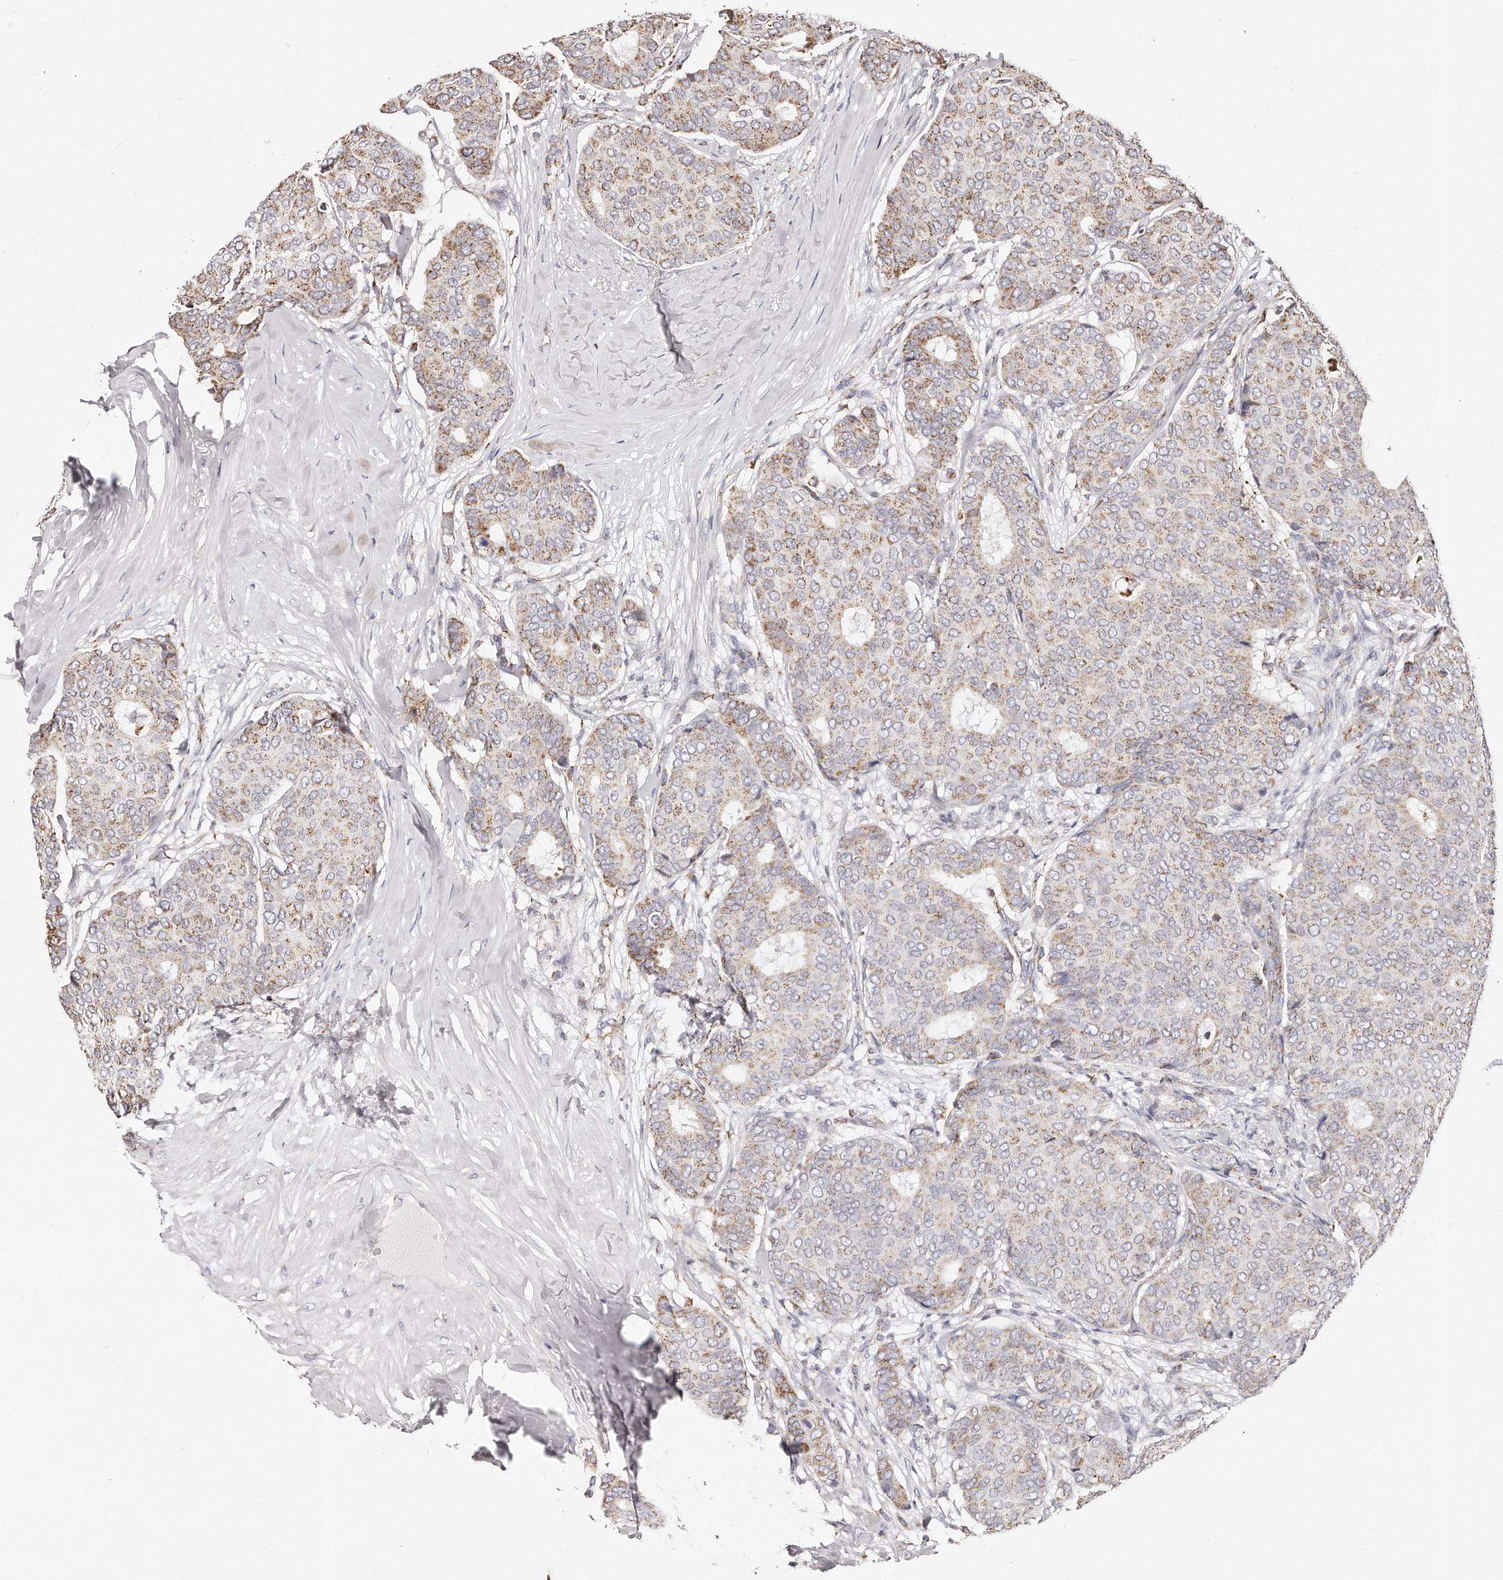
{"staining": {"intensity": "moderate", "quantity": ">75%", "location": "cytoplasmic/membranous"}, "tissue": "breast cancer", "cell_type": "Tumor cells", "image_type": "cancer", "snomed": [{"axis": "morphology", "description": "Duct carcinoma"}, {"axis": "topography", "description": "Breast"}], "caption": "The histopathology image demonstrates a brown stain indicating the presence of a protein in the cytoplasmic/membranous of tumor cells in breast cancer.", "gene": "RTKN", "patient": {"sex": "female", "age": 75}}